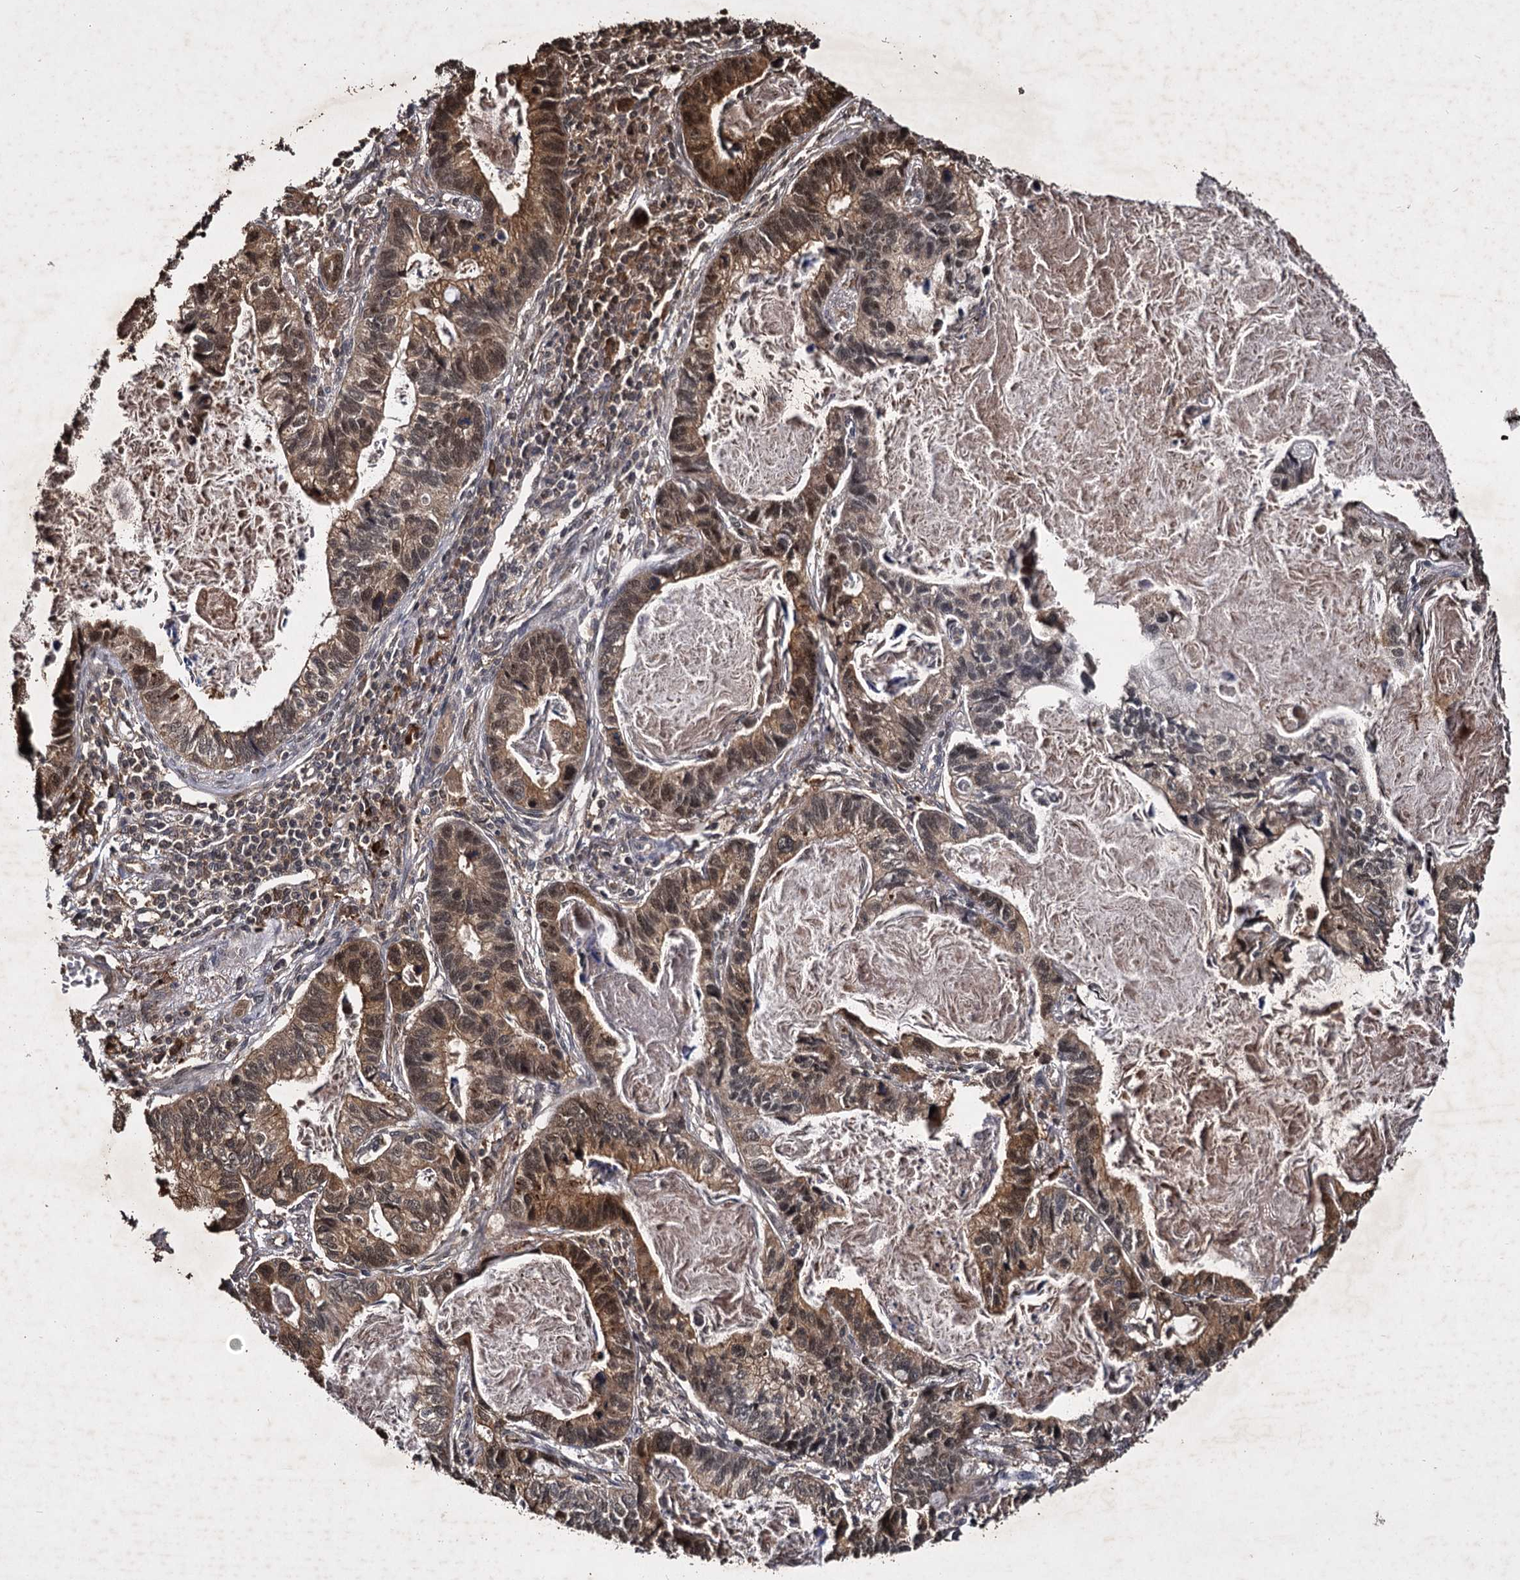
{"staining": {"intensity": "moderate", "quantity": ">75%", "location": "cytoplasmic/membranous,nuclear"}, "tissue": "lung cancer", "cell_type": "Tumor cells", "image_type": "cancer", "snomed": [{"axis": "morphology", "description": "Adenocarcinoma, NOS"}, {"axis": "topography", "description": "Lung"}], "caption": "IHC staining of lung adenocarcinoma, which exhibits medium levels of moderate cytoplasmic/membranous and nuclear expression in about >75% of tumor cells indicating moderate cytoplasmic/membranous and nuclear protein positivity. The staining was performed using DAB (3,3'-diaminobenzidine) (brown) for protein detection and nuclei were counterstained in hematoxylin (blue).", "gene": "SLC46A3", "patient": {"sex": "male", "age": 67}}